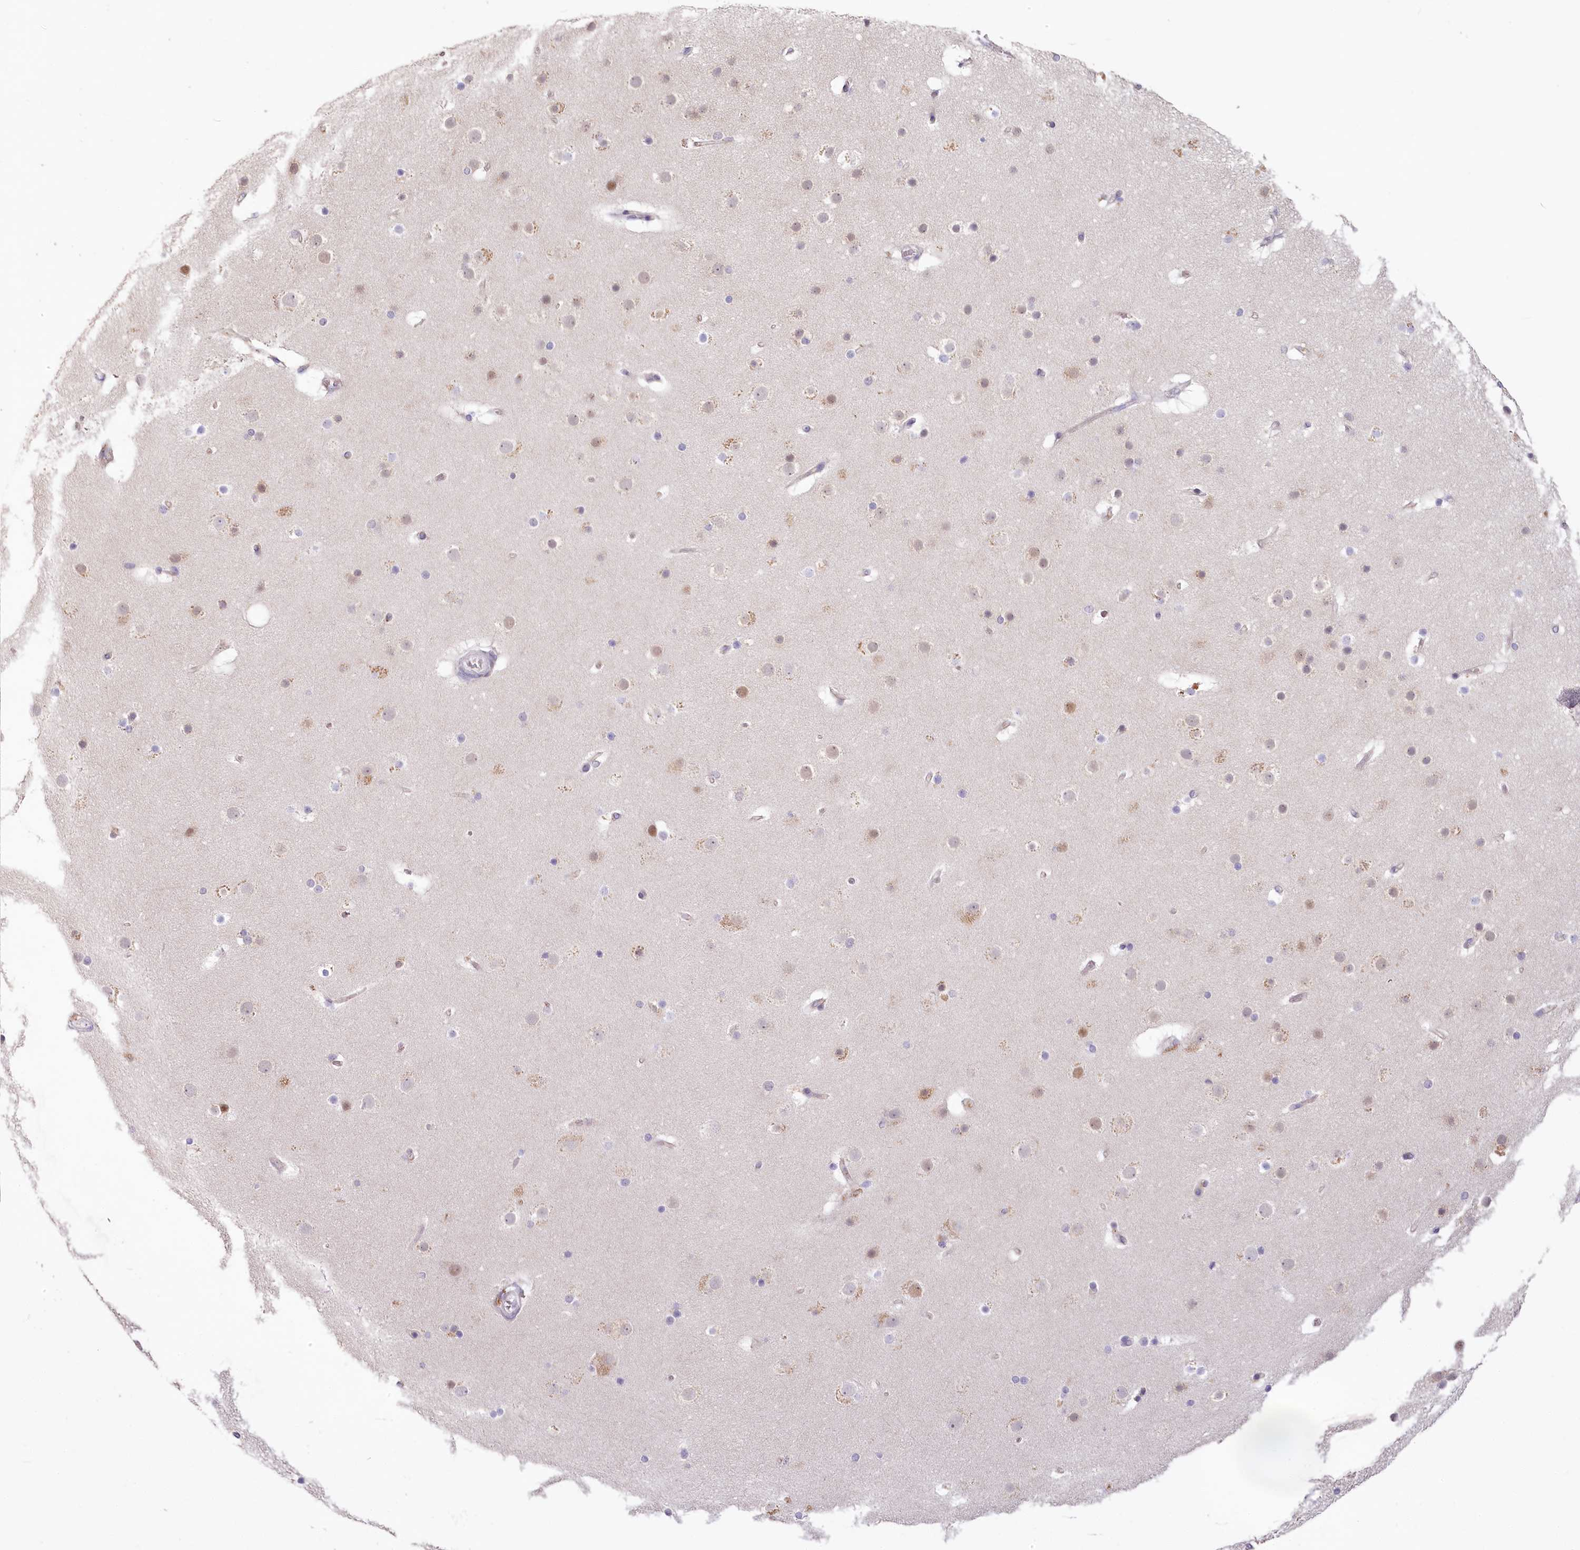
{"staining": {"intensity": "weak", "quantity": "<25%", "location": "cytoplasmic/membranous"}, "tissue": "cerebral cortex", "cell_type": "Endothelial cells", "image_type": "normal", "snomed": [{"axis": "morphology", "description": "Normal tissue, NOS"}, {"axis": "topography", "description": "Cerebral cortex"}], "caption": "Cerebral cortex was stained to show a protein in brown. There is no significant staining in endothelial cells. Nuclei are stained in blue.", "gene": "USP11", "patient": {"sex": "male", "age": 57}}